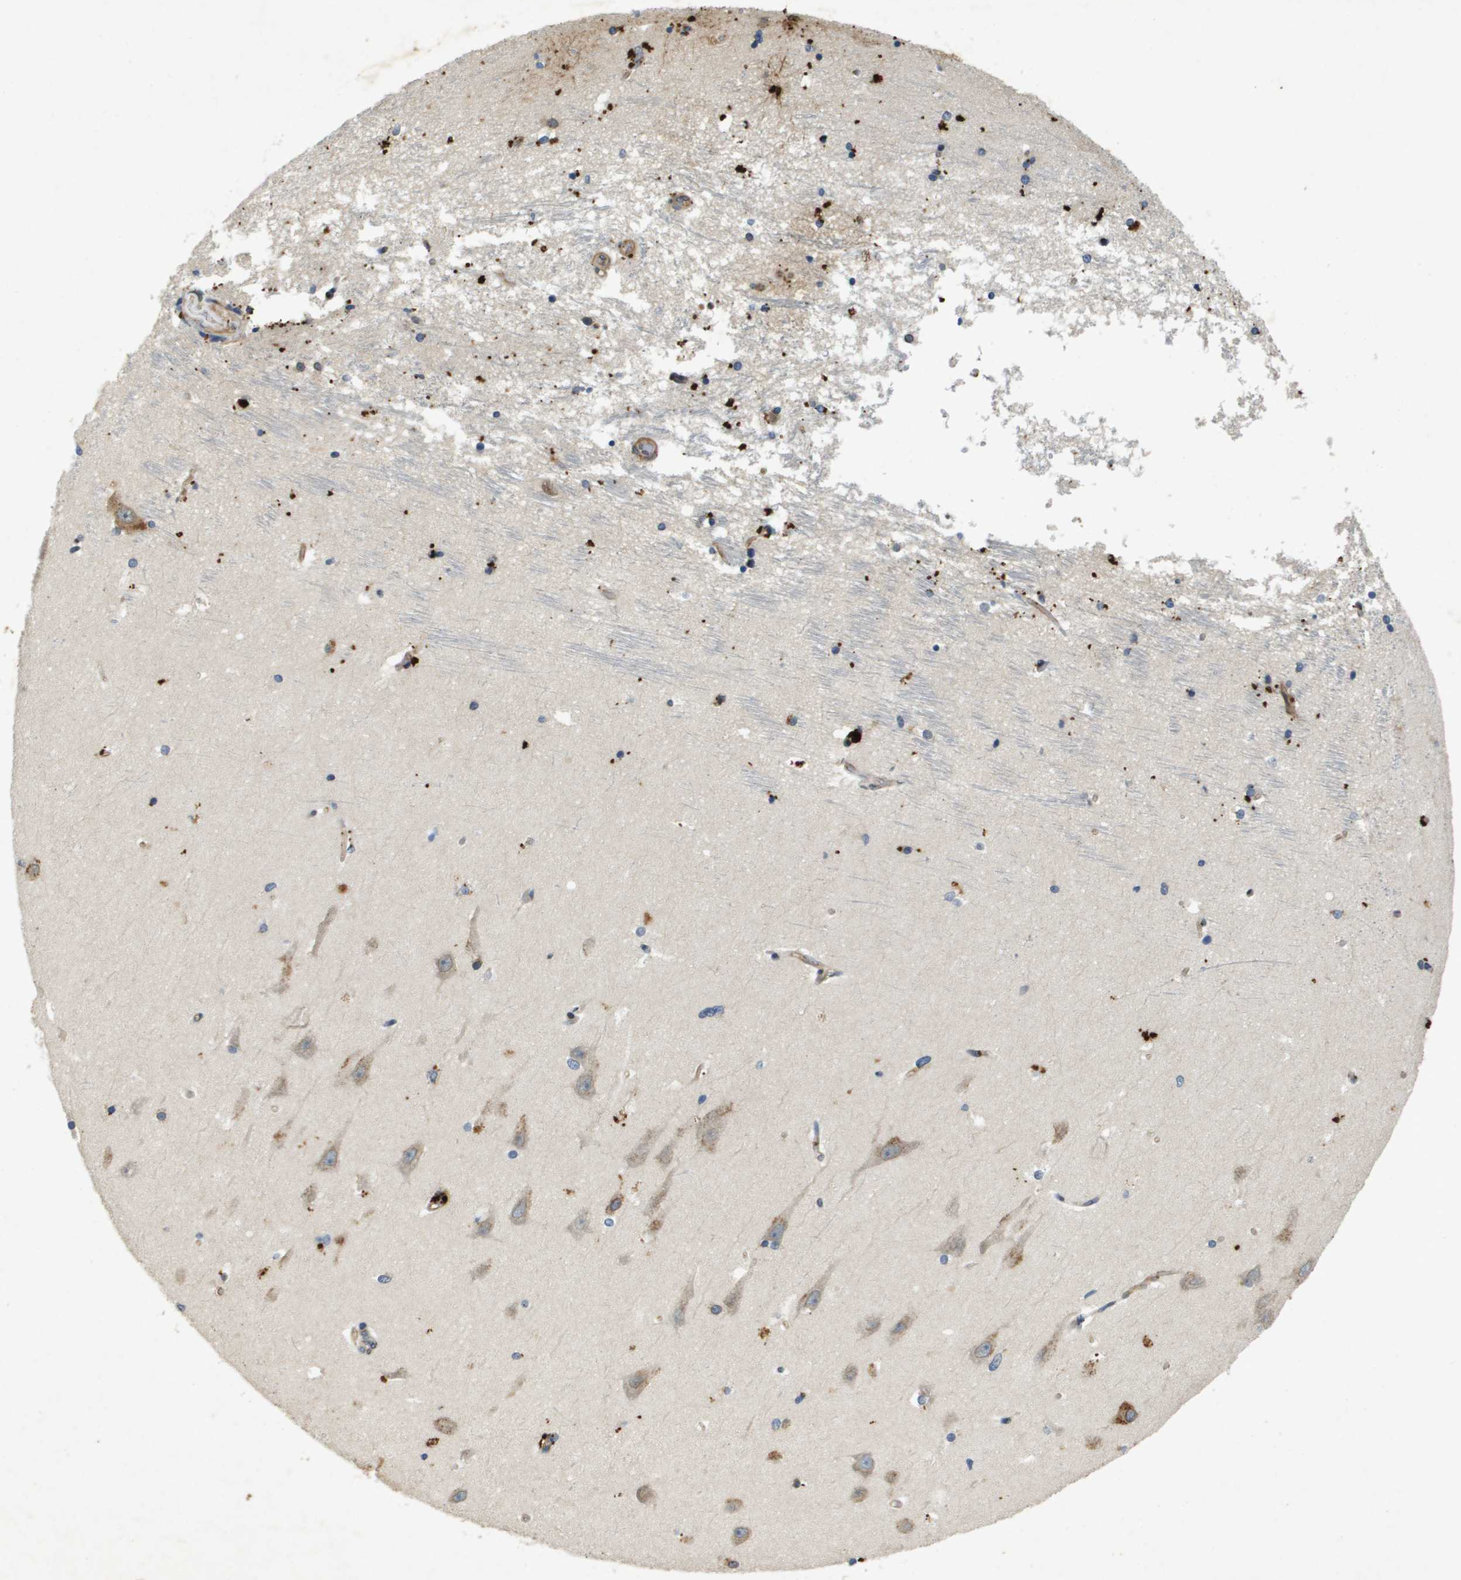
{"staining": {"intensity": "strong", "quantity": "<25%", "location": "cytoplasmic/membranous,nuclear"}, "tissue": "hippocampus", "cell_type": "Glial cells", "image_type": "normal", "snomed": [{"axis": "morphology", "description": "Normal tissue, NOS"}, {"axis": "topography", "description": "Hippocampus"}], "caption": "Glial cells show strong cytoplasmic/membranous,nuclear positivity in about <25% of cells in unremarkable hippocampus. (DAB (3,3'-diaminobenzidine) = brown stain, brightfield microscopy at high magnification).", "gene": "PGAP3", "patient": {"sex": "male", "age": 45}}